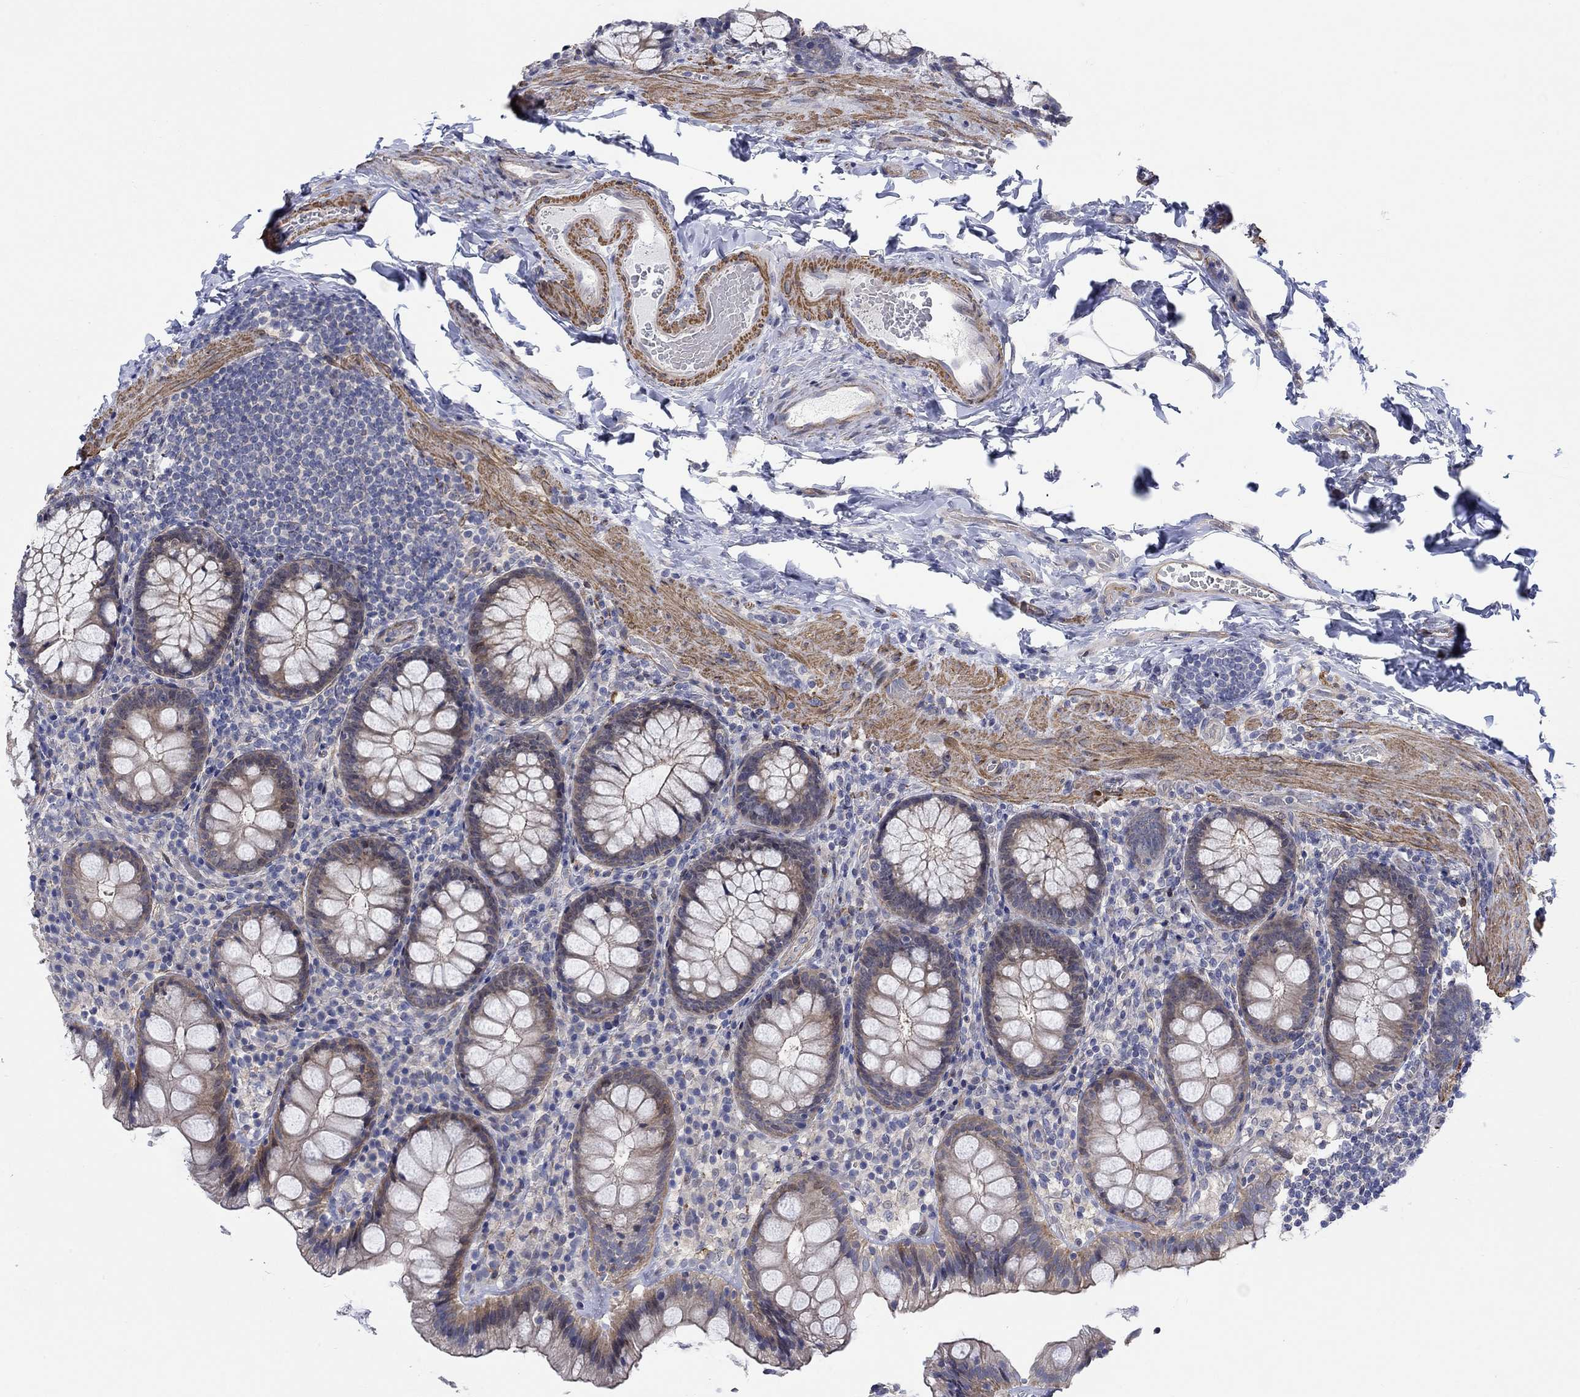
{"staining": {"intensity": "weak", "quantity": "25%-75%", "location": "cytoplasmic/membranous"}, "tissue": "colon", "cell_type": "Endothelial cells", "image_type": "normal", "snomed": [{"axis": "morphology", "description": "Normal tissue, NOS"}, {"axis": "topography", "description": "Colon"}], "caption": "Immunohistochemistry image of unremarkable human colon stained for a protein (brown), which demonstrates low levels of weak cytoplasmic/membranous staining in approximately 25%-75% of endothelial cells.", "gene": "SCN7A", "patient": {"sex": "female", "age": 86}}